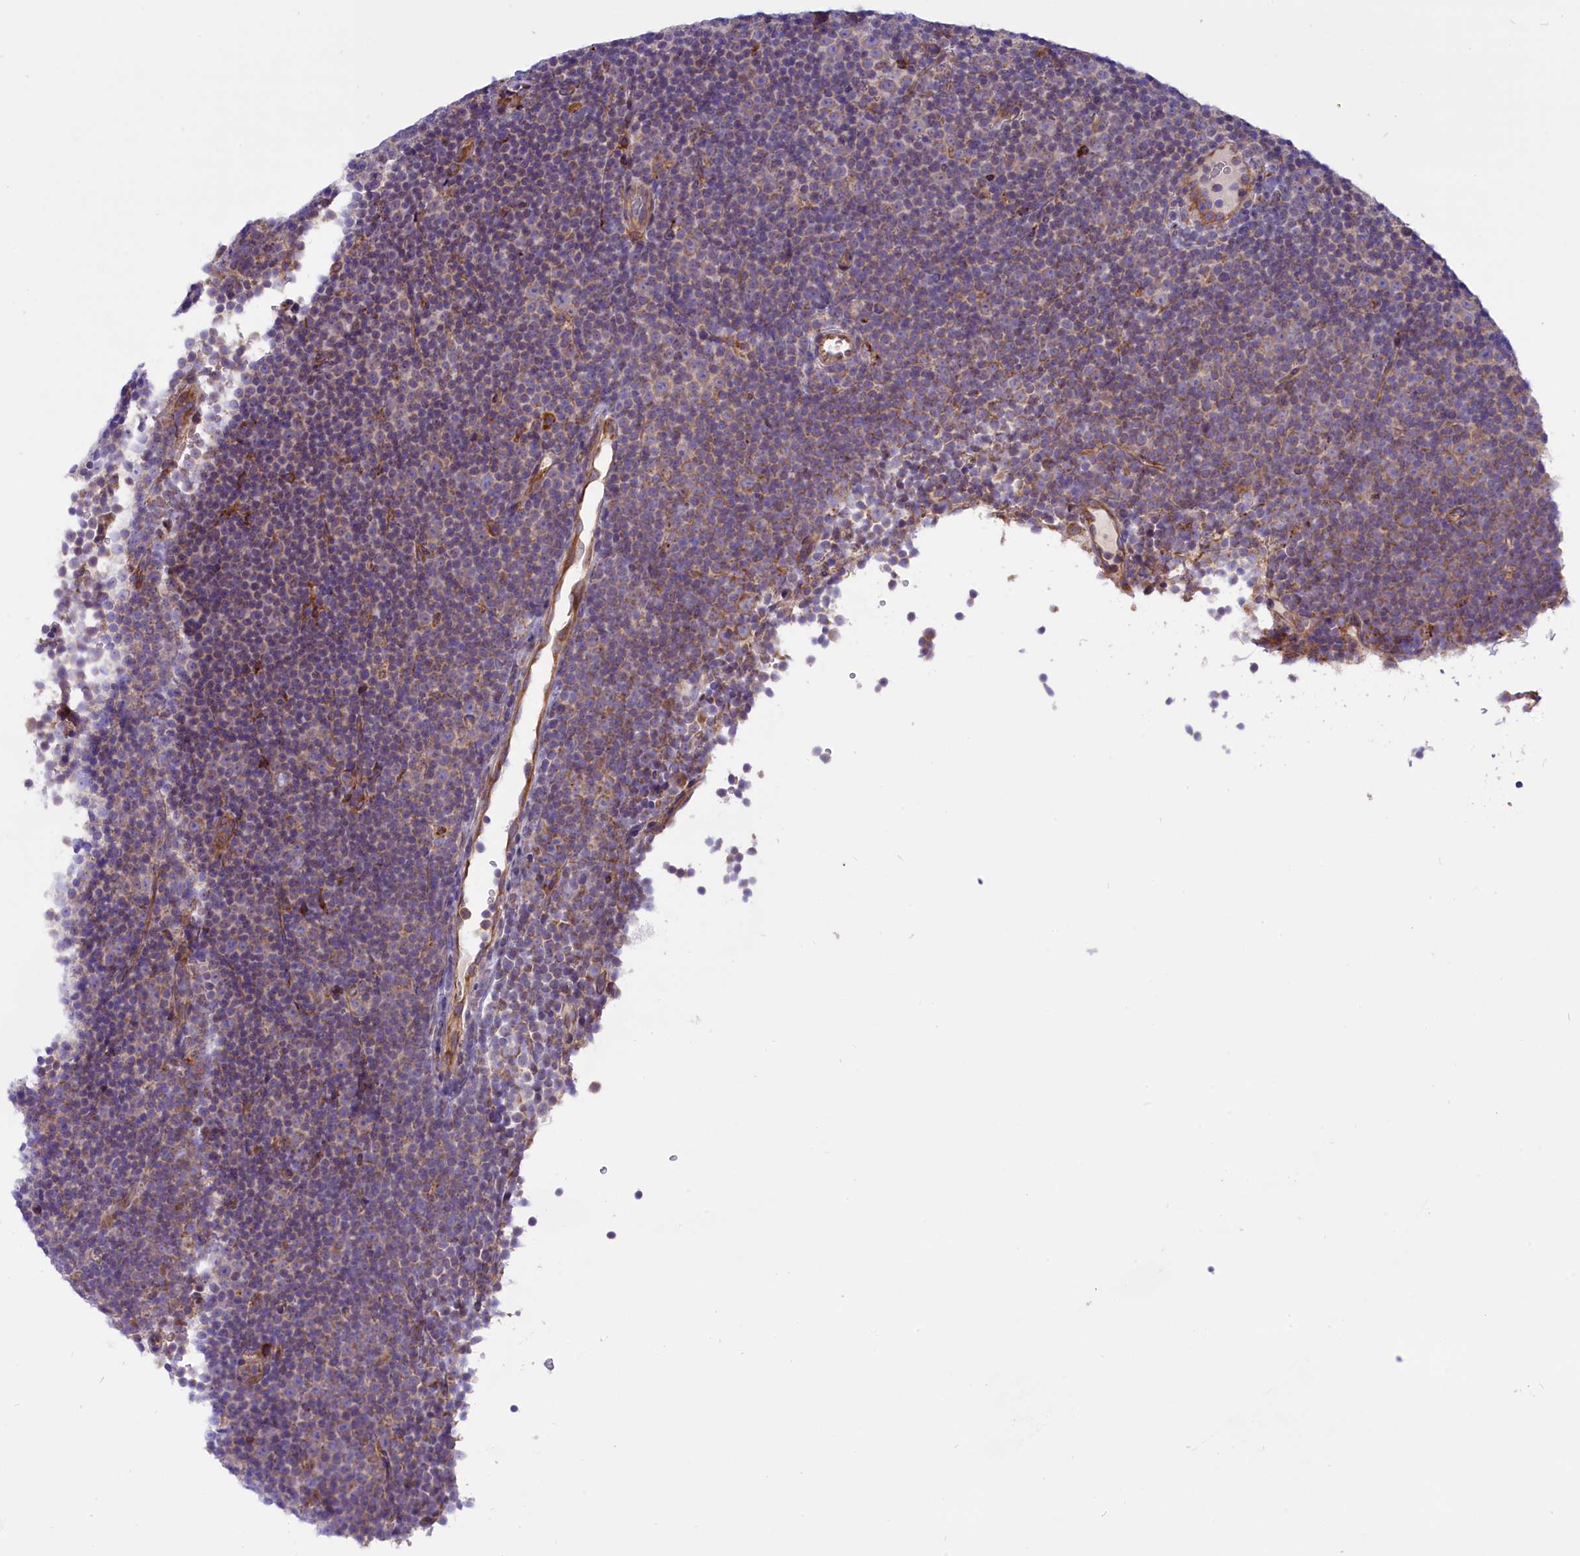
{"staining": {"intensity": "negative", "quantity": "none", "location": "none"}, "tissue": "lymphoma", "cell_type": "Tumor cells", "image_type": "cancer", "snomed": [{"axis": "morphology", "description": "Malignant lymphoma, non-Hodgkin's type, Low grade"}, {"axis": "topography", "description": "Lymph node"}], "caption": "Micrograph shows no protein positivity in tumor cells of lymphoma tissue. (Brightfield microscopy of DAB (3,3'-diaminobenzidine) immunohistochemistry (IHC) at high magnification).", "gene": "PTPRU", "patient": {"sex": "female", "age": 67}}